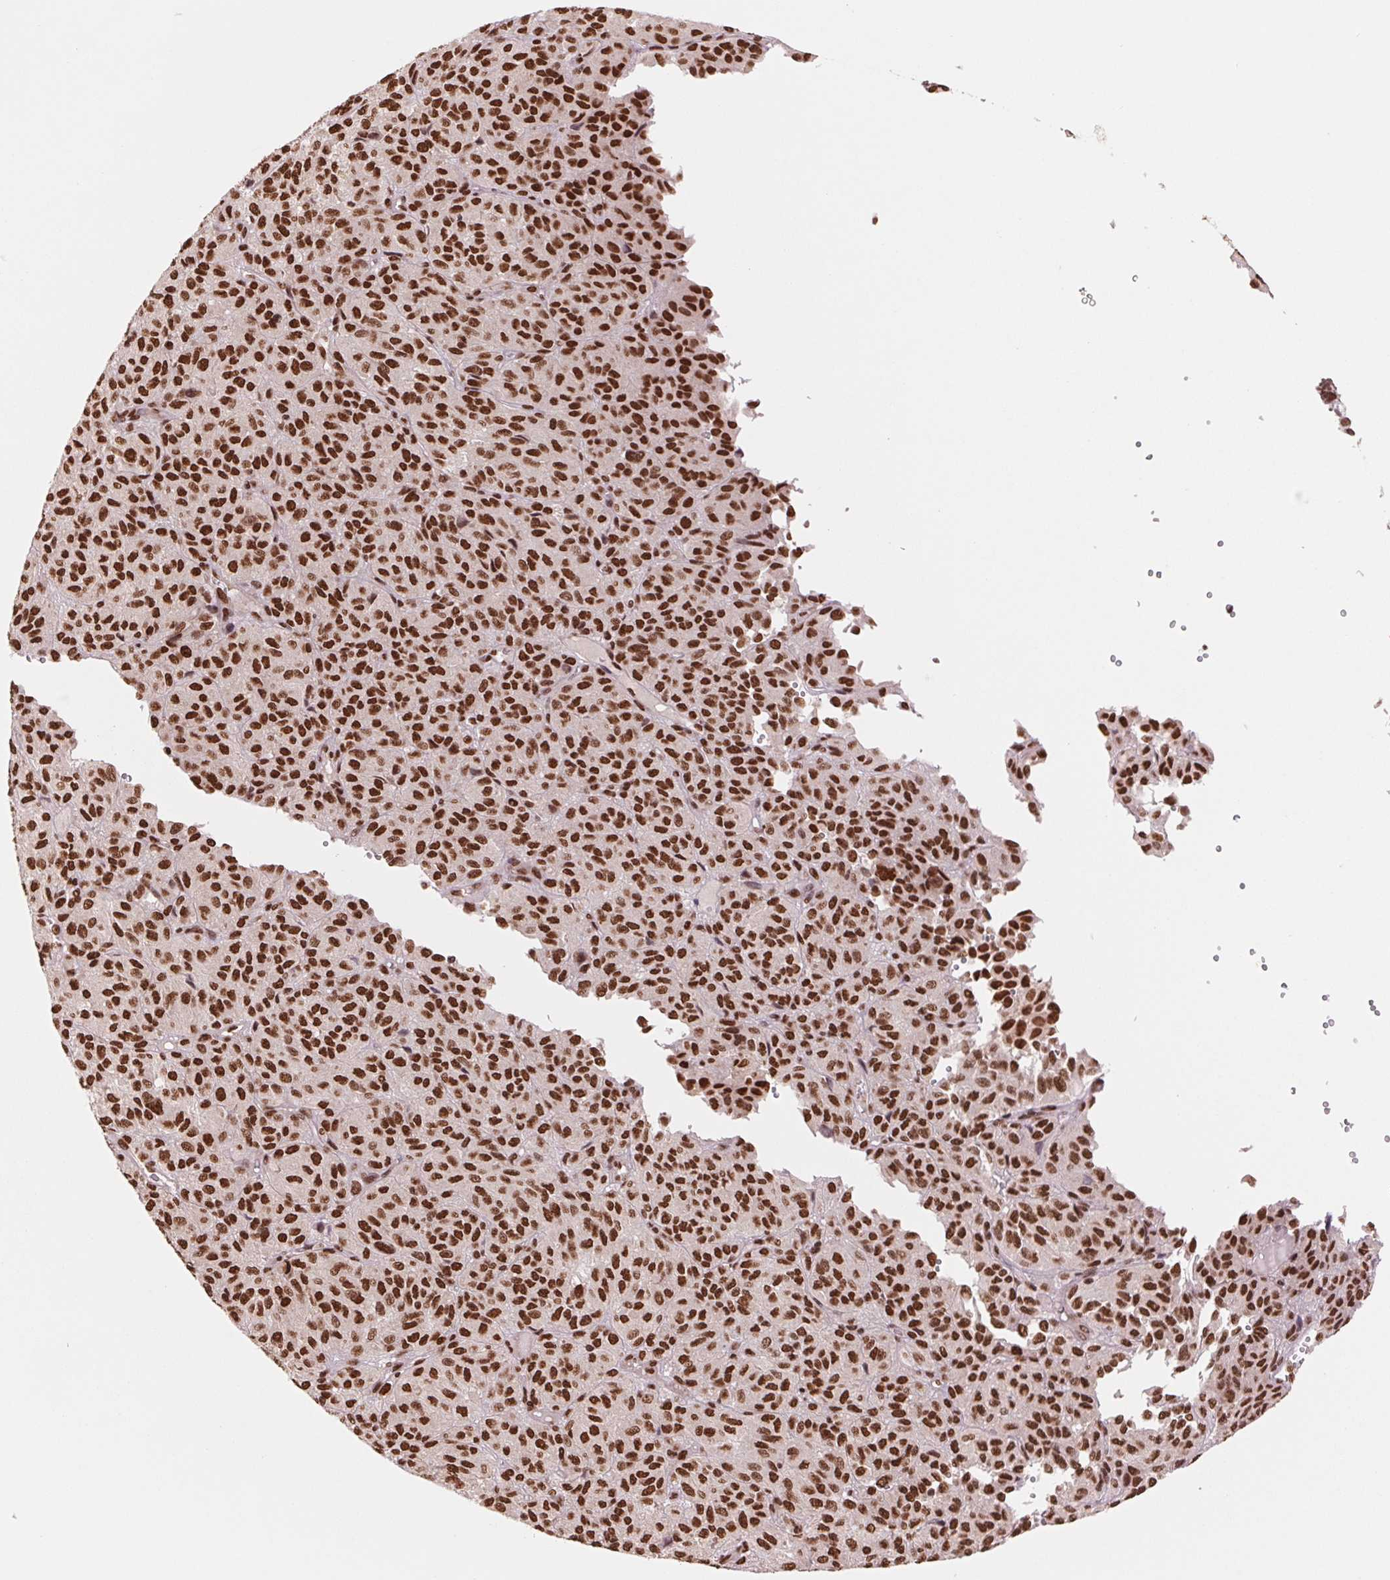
{"staining": {"intensity": "strong", "quantity": ">75%", "location": "nuclear"}, "tissue": "melanoma", "cell_type": "Tumor cells", "image_type": "cancer", "snomed": [{"axis": "morphology", "description": "Malignant melanoma, Metastatic site"}, {"axis": "topography", "description": "Brain"}], "caption": "Immunohistochemistry histopathology image of malignant melanoma (metastatic site) stained for a protein (brown), which displays high levels of strong nuclear staining in approximately >75% of tumor cells.", "gene": "TTLL9", "patient": {"sex": "female", "age": 56}}